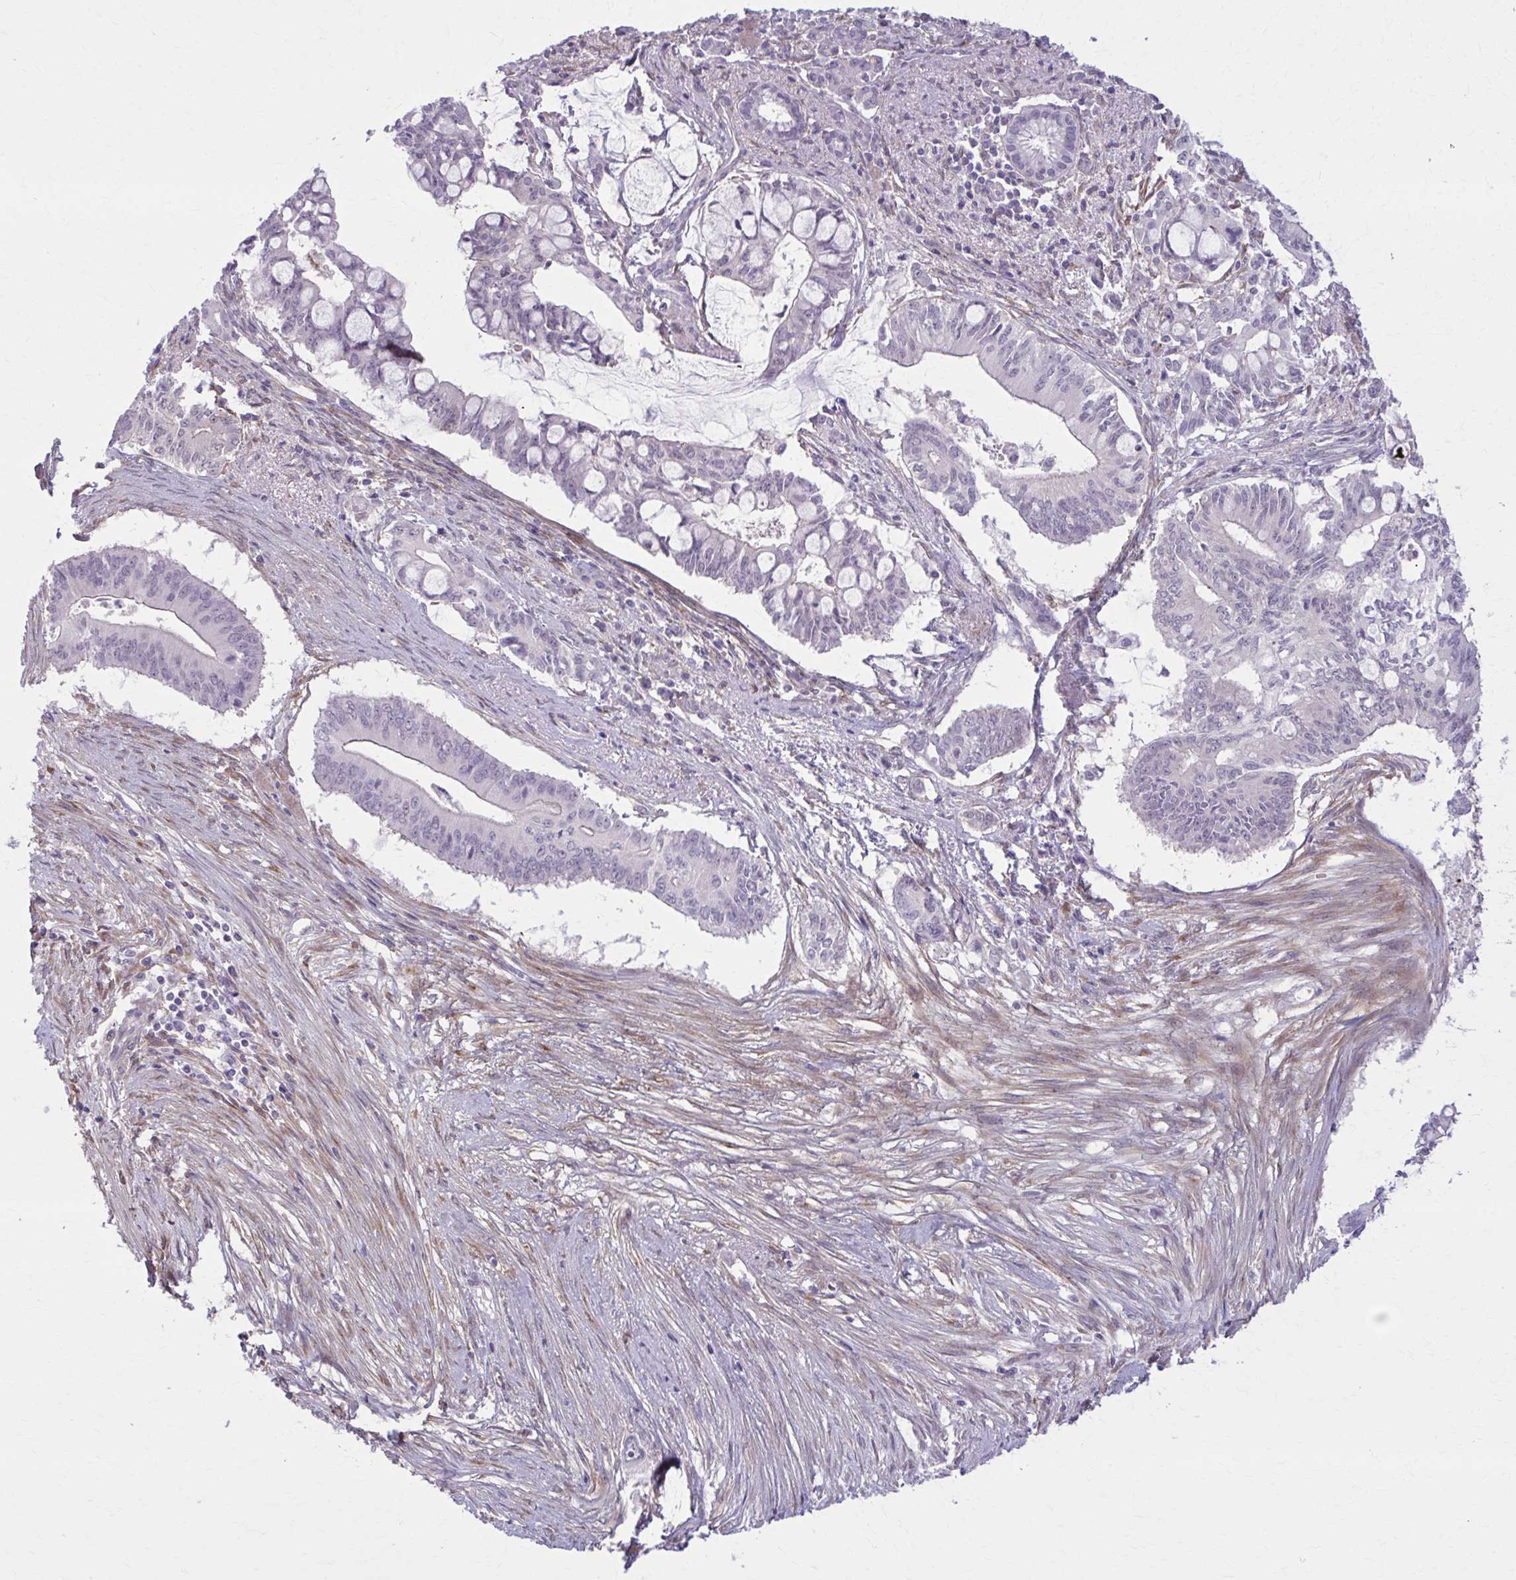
{"staining": {"intensity": "negative", "quantity": "none", "location": "none"}, "tissue": "pancreatic cancer", "cell_type": "Tumor cells", "image_type": "cancer", "snomed": [{"axis": "morphology", "description": "Adenocarcinoma, NOS"}, {"axis": "topography", "description": "Pancreas"}], "caption": "This is an immunohistochemistry micrograph of human adenocarcinoma (pancreatic). There is no positivity in tumor cells.", "gene": "NUMBL", "patient": {"sex": "male", "age": 68}}